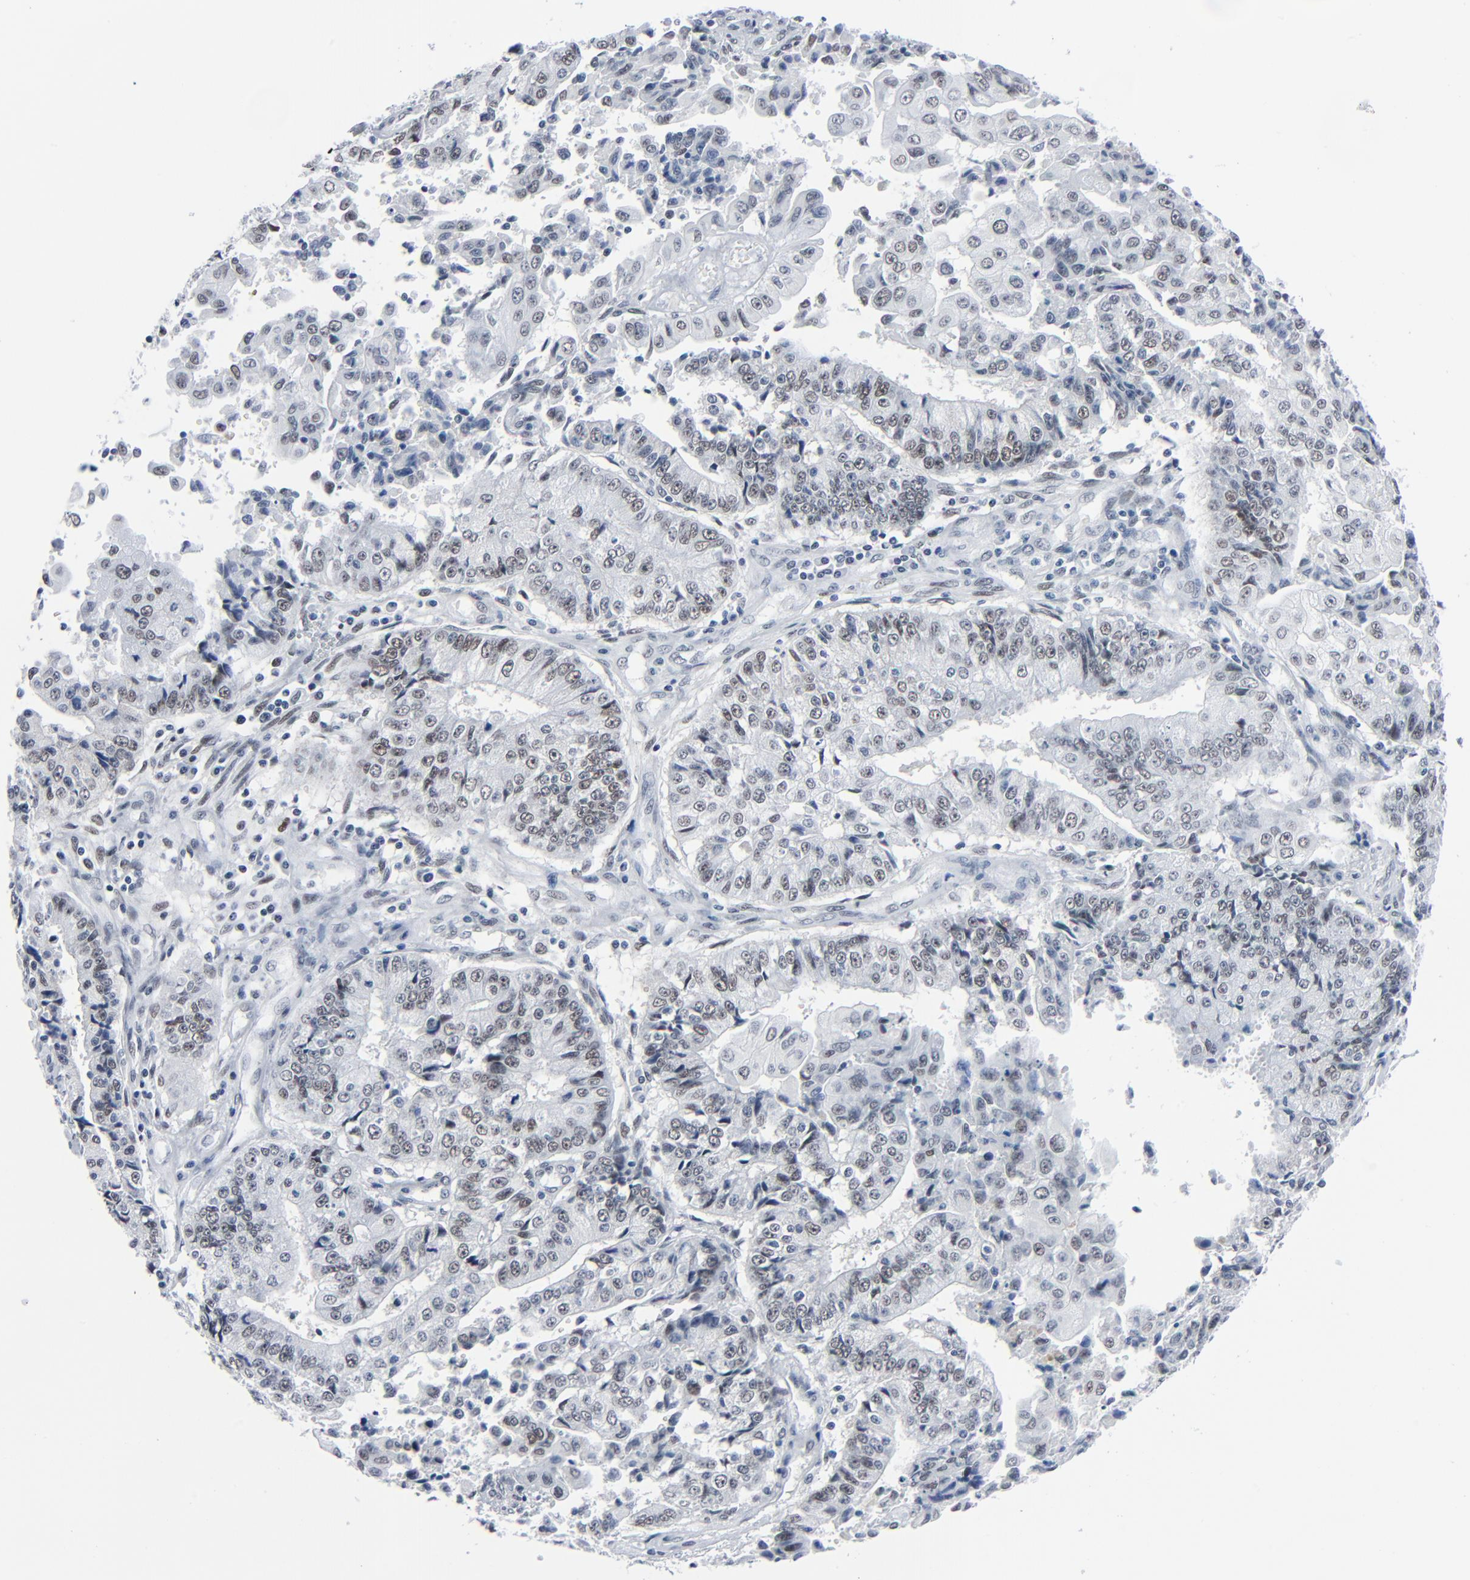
{"staining": {"intensity": "weak", "quantity": ">75%", "location": "nuclear"}, "tissue": "endometrial cancer", "cell_type": "Tumor cells", "image_type": "cancer", "snomed": [{"axis": "morphology", "description": "Adenocarcinoma, NOS"}, {"axis": "topography", "description": "Endometrium"}], "caption": "Immunohistochemistry of human endometrial adenocarcinoma exhibits low levels of weak nuclear staining in approximately >75% of tumor cells.", "gene": "SIRT1", "patient": {"sex": "female", "age": 75}}